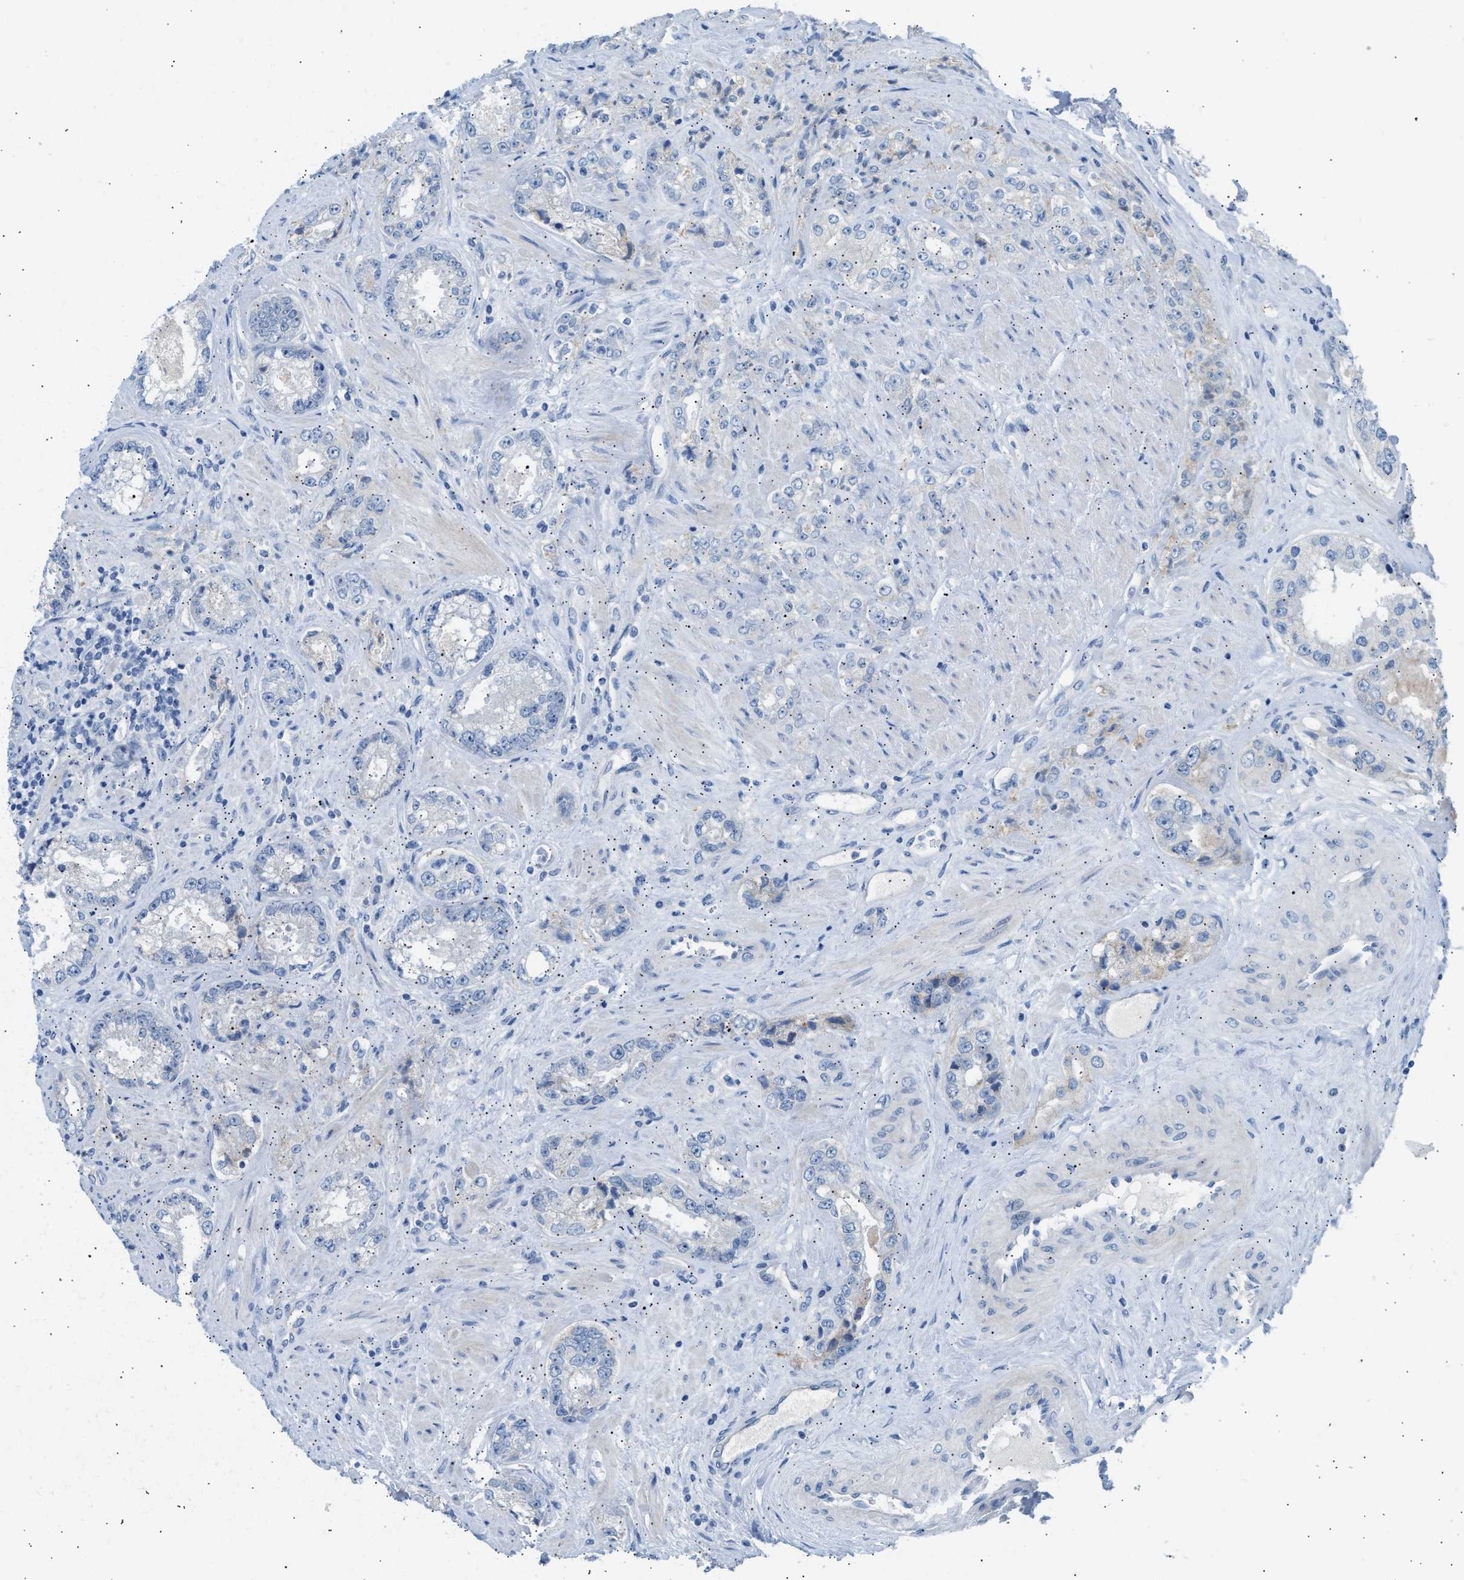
{"staining": {"intensity": "negative", "quantity": "none", "location": "none"}, "tissue": "prostate cancer", "cell_type": "Tumor cells", "image_type": "cancer", "snomed": [{"axis": "morphology", "description": "Adenocarcinoma, High grade"}, {"axis": "topography", "description": "Prostate"}], "caption": "This is an IHC histopathology image of adenocarcinoma (high-grade) (prostate). There is no expression in tumor cells.", "gene": "ERBB2", "patient": {"sex": "male", "age": 61}}